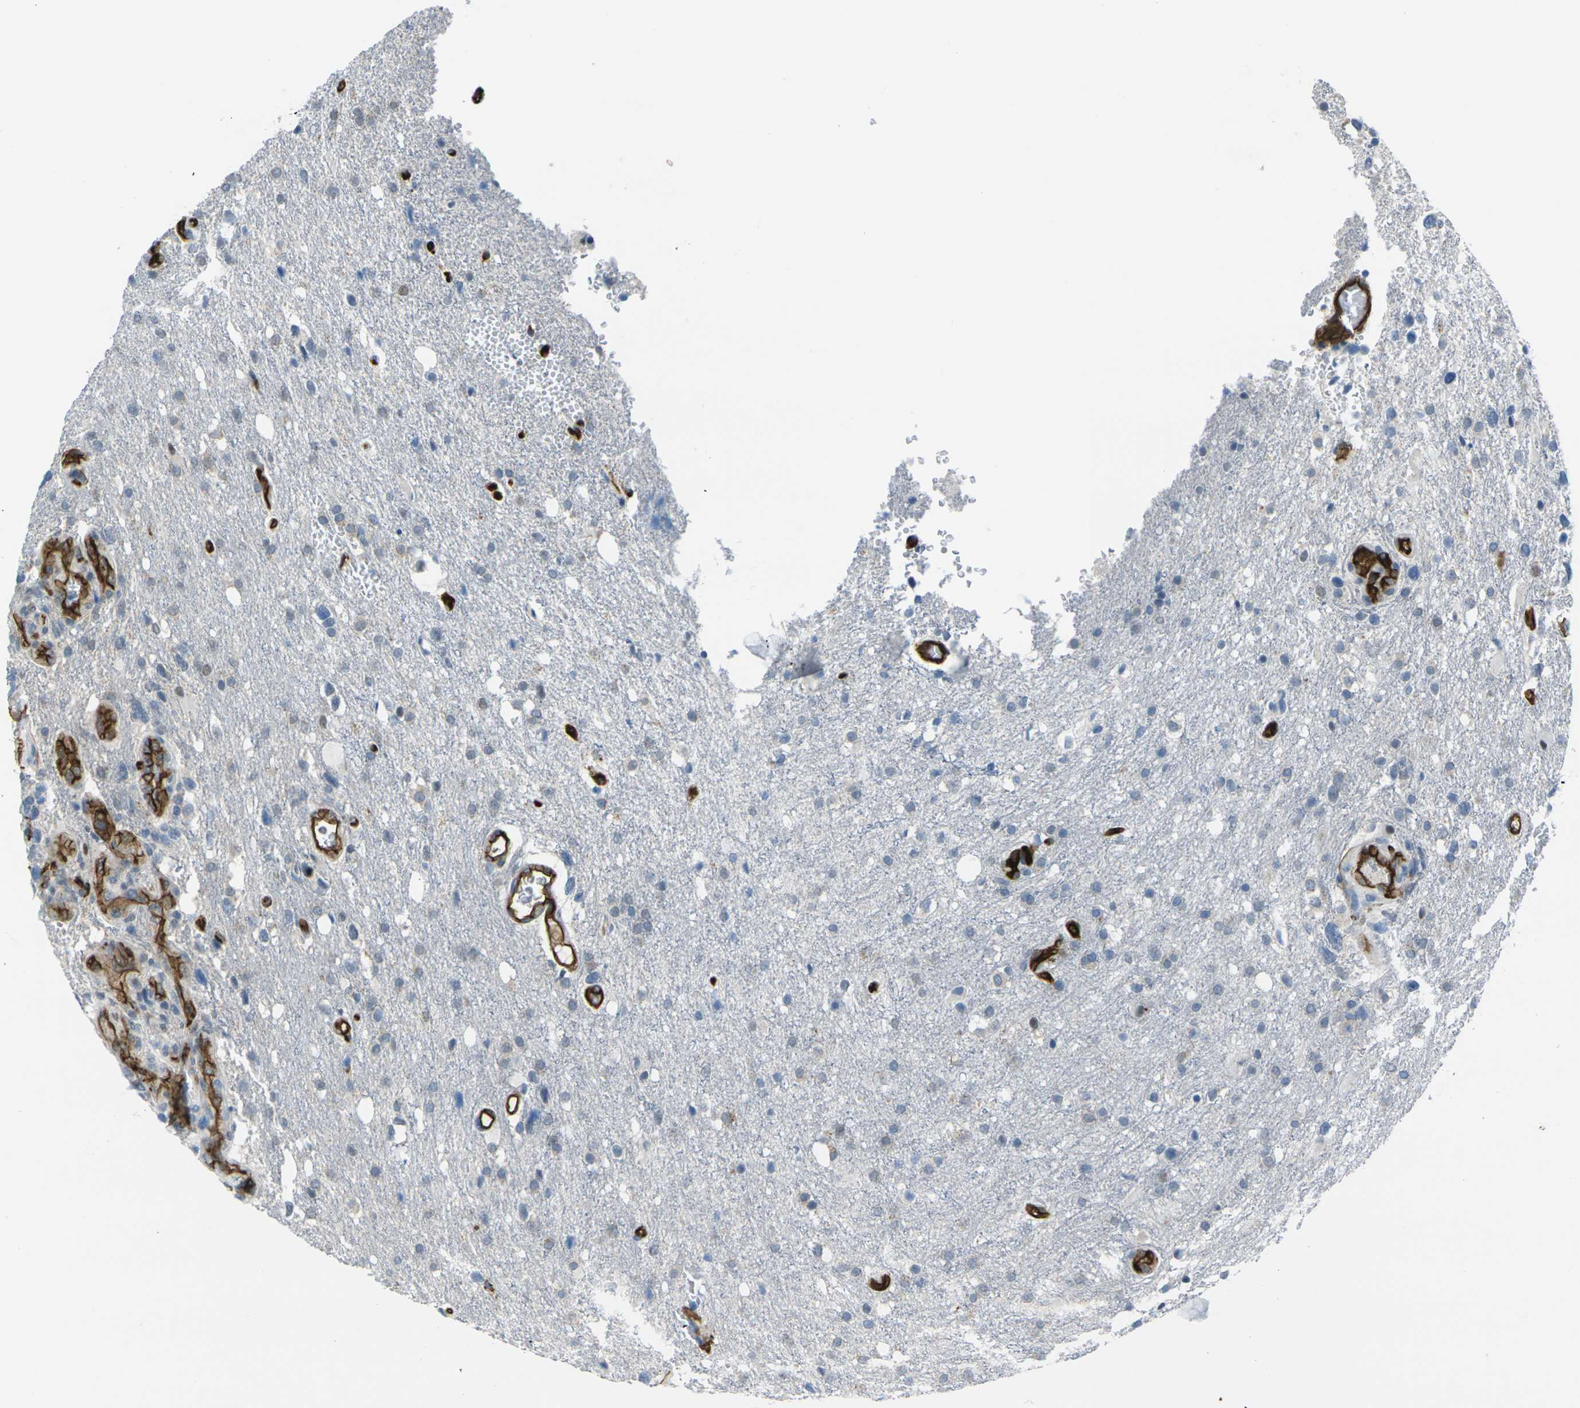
{"staining": {"intensity": "negative", "quantity": "none", "location": "none"}, "tissue": "glioma", "cell_type": "Tumor cells", "image_type": "cancer", "snomed": [{"axis": "morphology", "description": "Glioma, malignant, High grade"}, {"axis": "topography", "description": "Brain"}], "caption": "A photomicrograph of human high-grade glioma (malignant) is negative for staining in tumor cells.", "gene": "HSPA12B", "patient": {"sex": "female", "age": 58}}